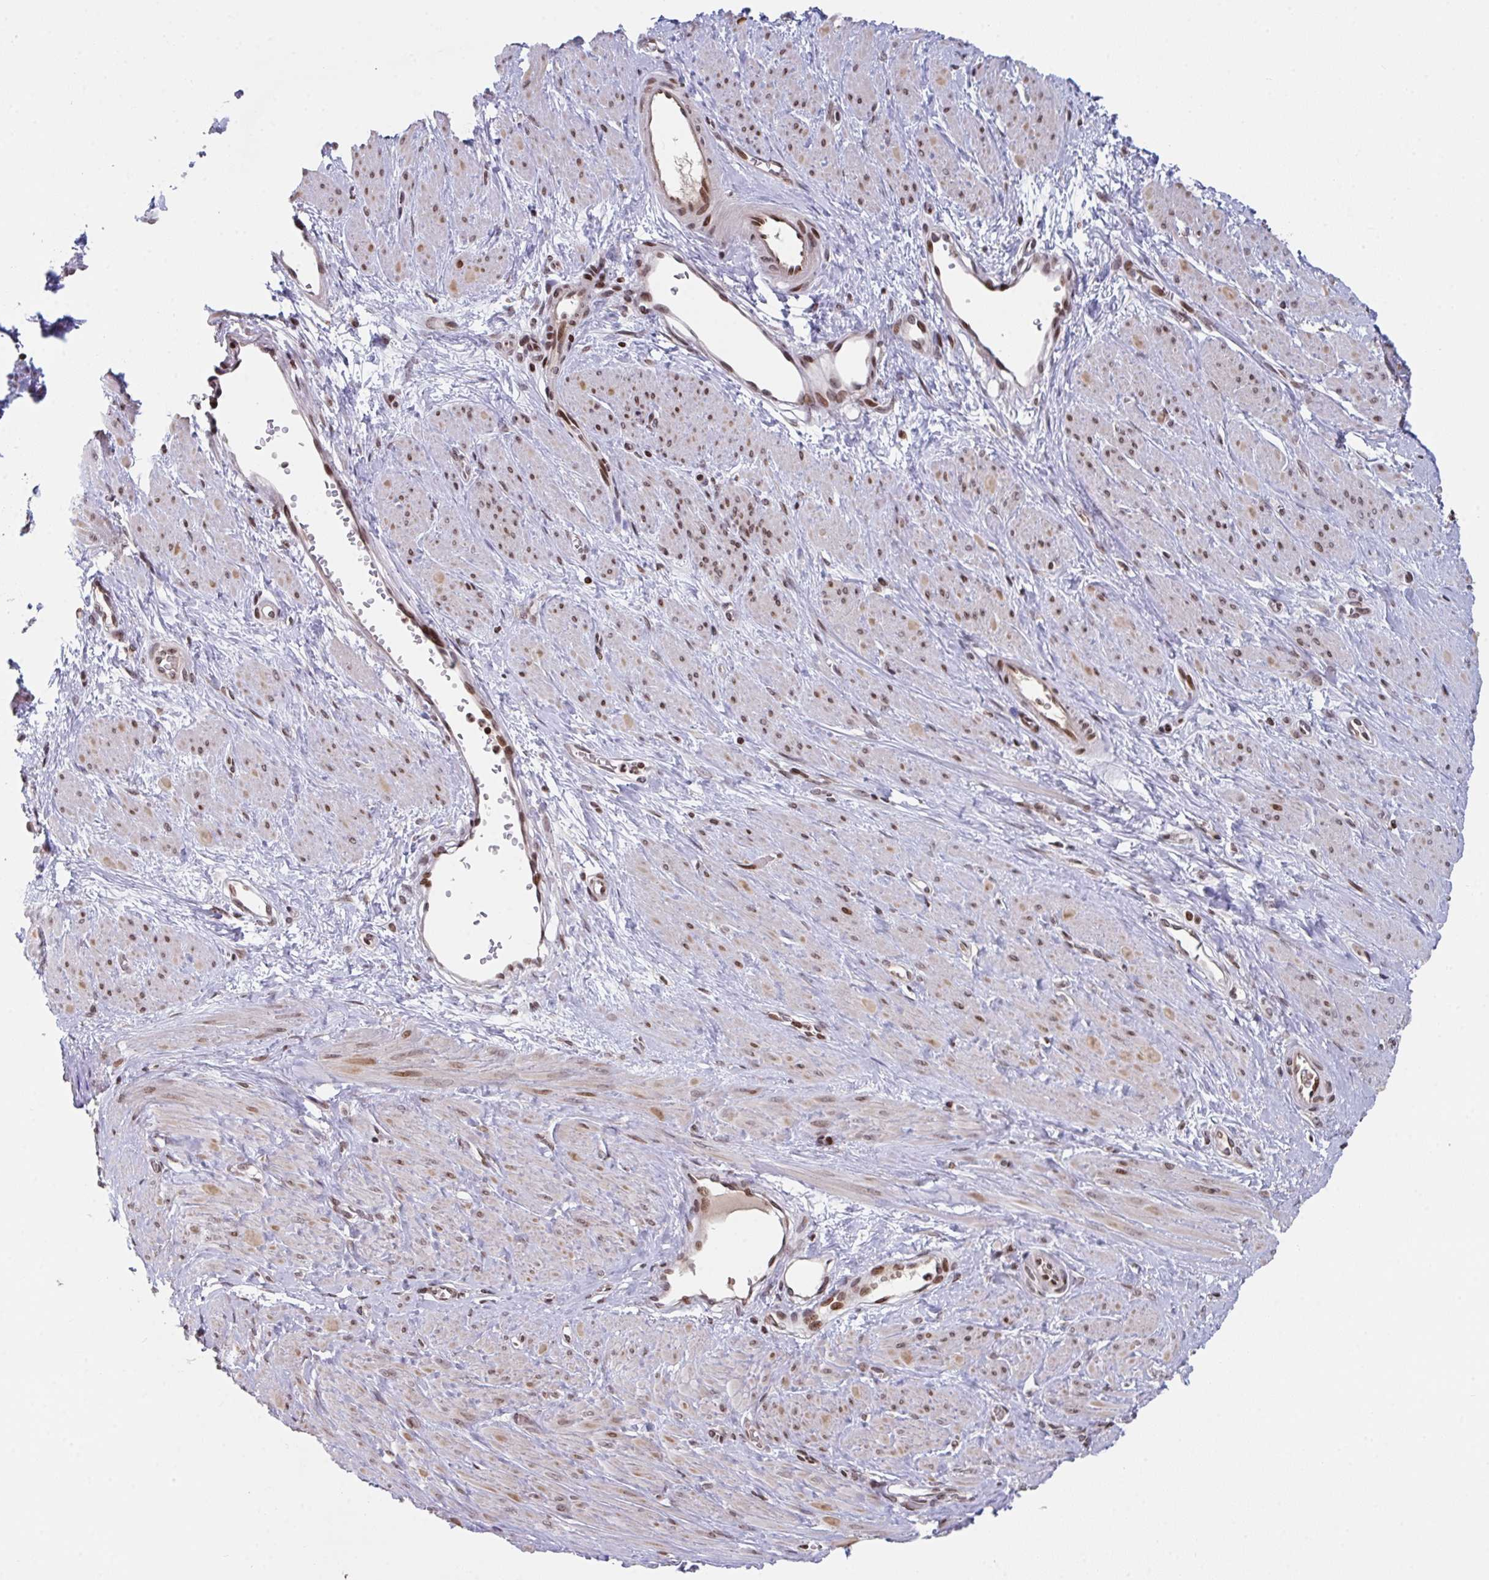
{"staining": {"intensity": "moderate", "quantity": "25%-75%", "location": "nuclear"}, "tissue": "smooth muscle", "cell_type": "Smooth muscle cells", "image_type": "normal", "snomed": [{"axis": "morphology", "description": "Normal tissue, NOS"}, {"axis": "topography", "description": "Smooth muscle"}, {"axis": "topography", "description": "Uterus"}], "caption": "This is a histology image of IHC staining of unremarkable smooth muscle, which shows moderate positivity in the nuclear of smooth muscle cells.", "gene": "PCDHB8", "patient": {"sex": "female", "age": 39}}